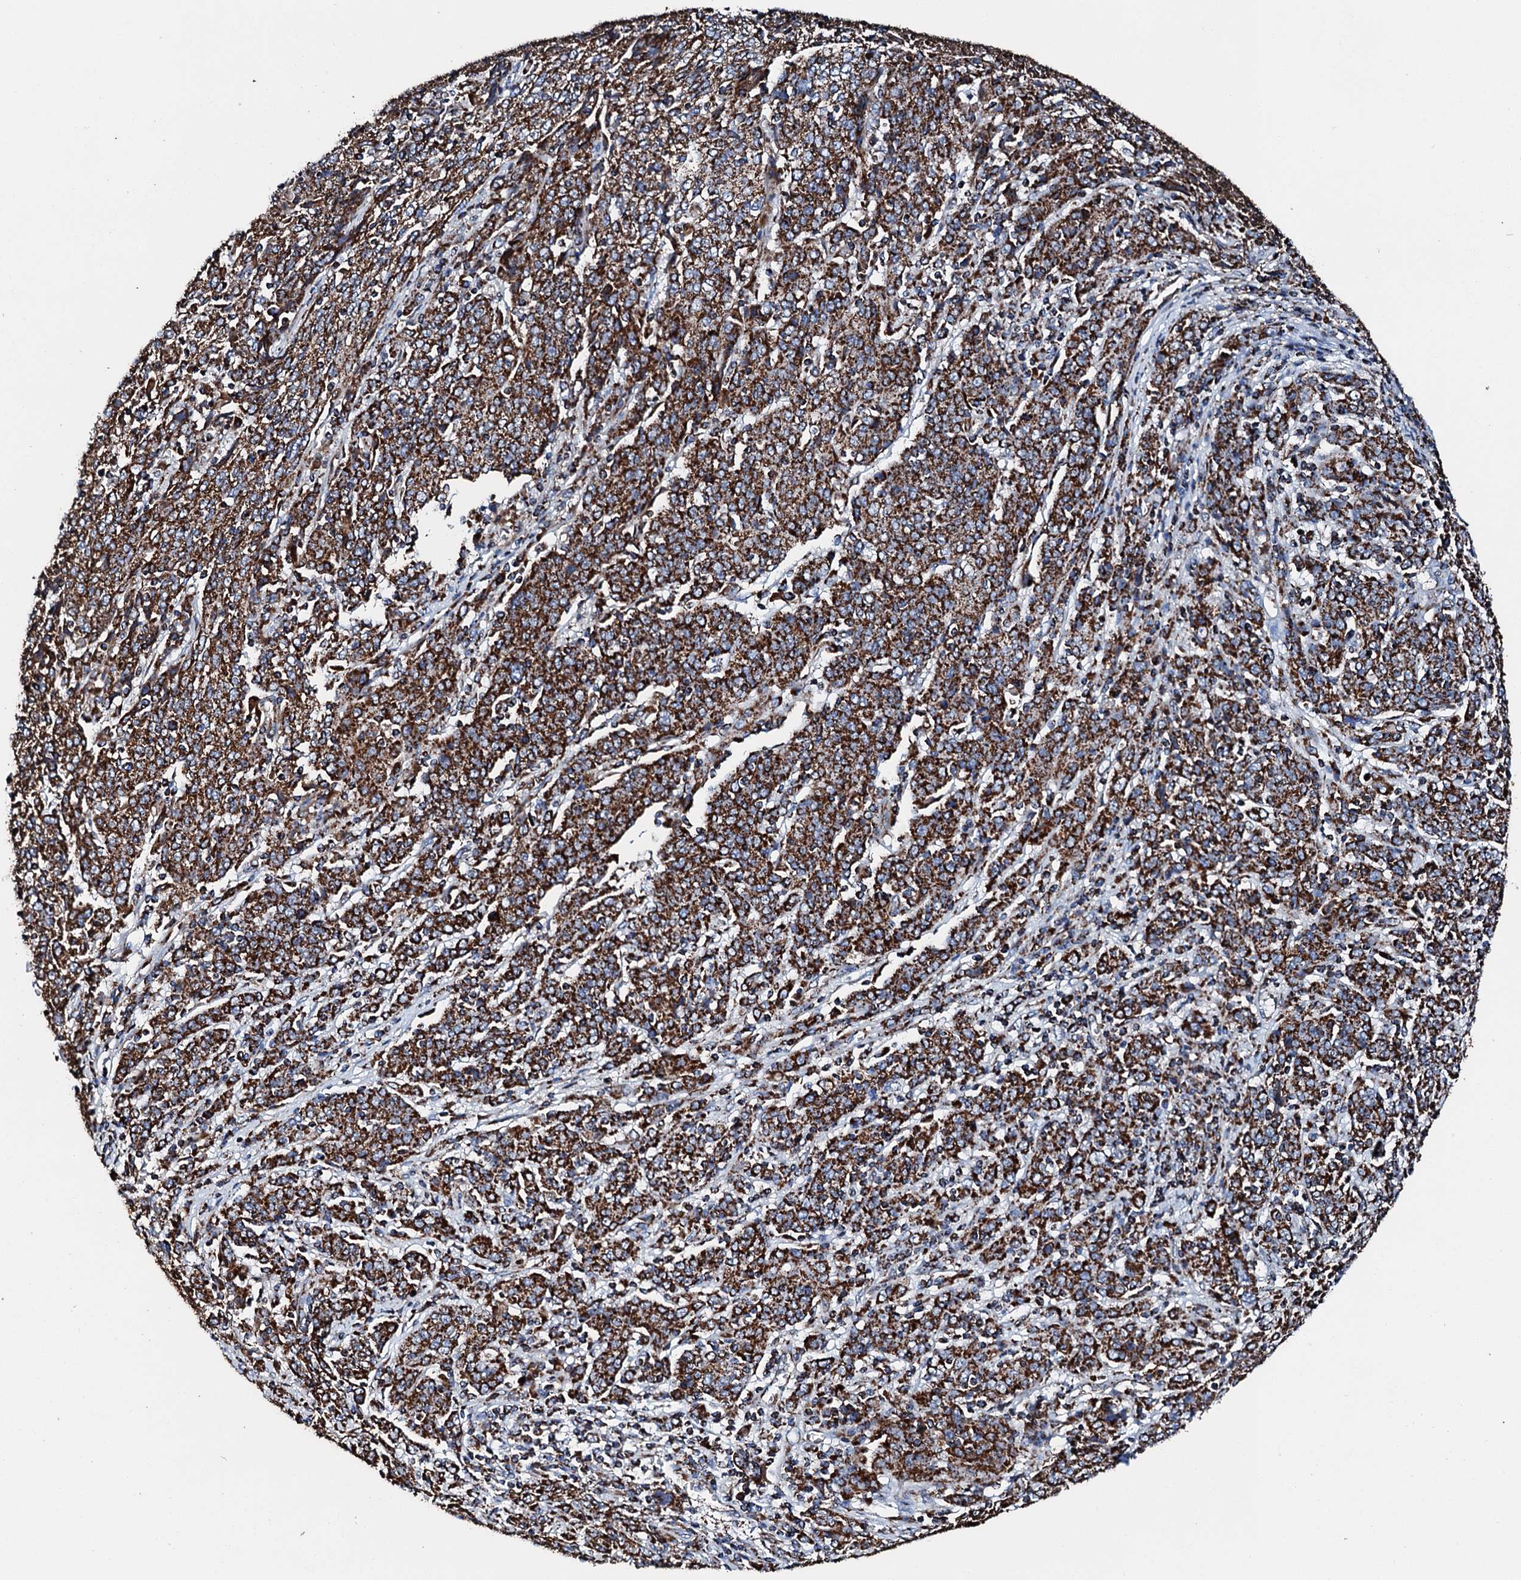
{"staining": {"intensity": "strong", "quantity": ">75%", "location": "cytoplasmic/membranous"}, "tissue": "cervical cancer", "cell_type": "Tumor cells", "image_type": "cancer", "snomed": [{"axis": "morphology", "description": "Squamous cell carcinoma, NOS"}, {"axis": "topography", "description": "Cervix"}], "caption": "Cervical cancer tissue shows strong cytoplasmic/membranous expression in about >75% of tumor cells (brown staining indicates protein expression, while blue staining denotes nuclei).", "gene": "HADH", "patient": {"sex": "female", "age": 67}}